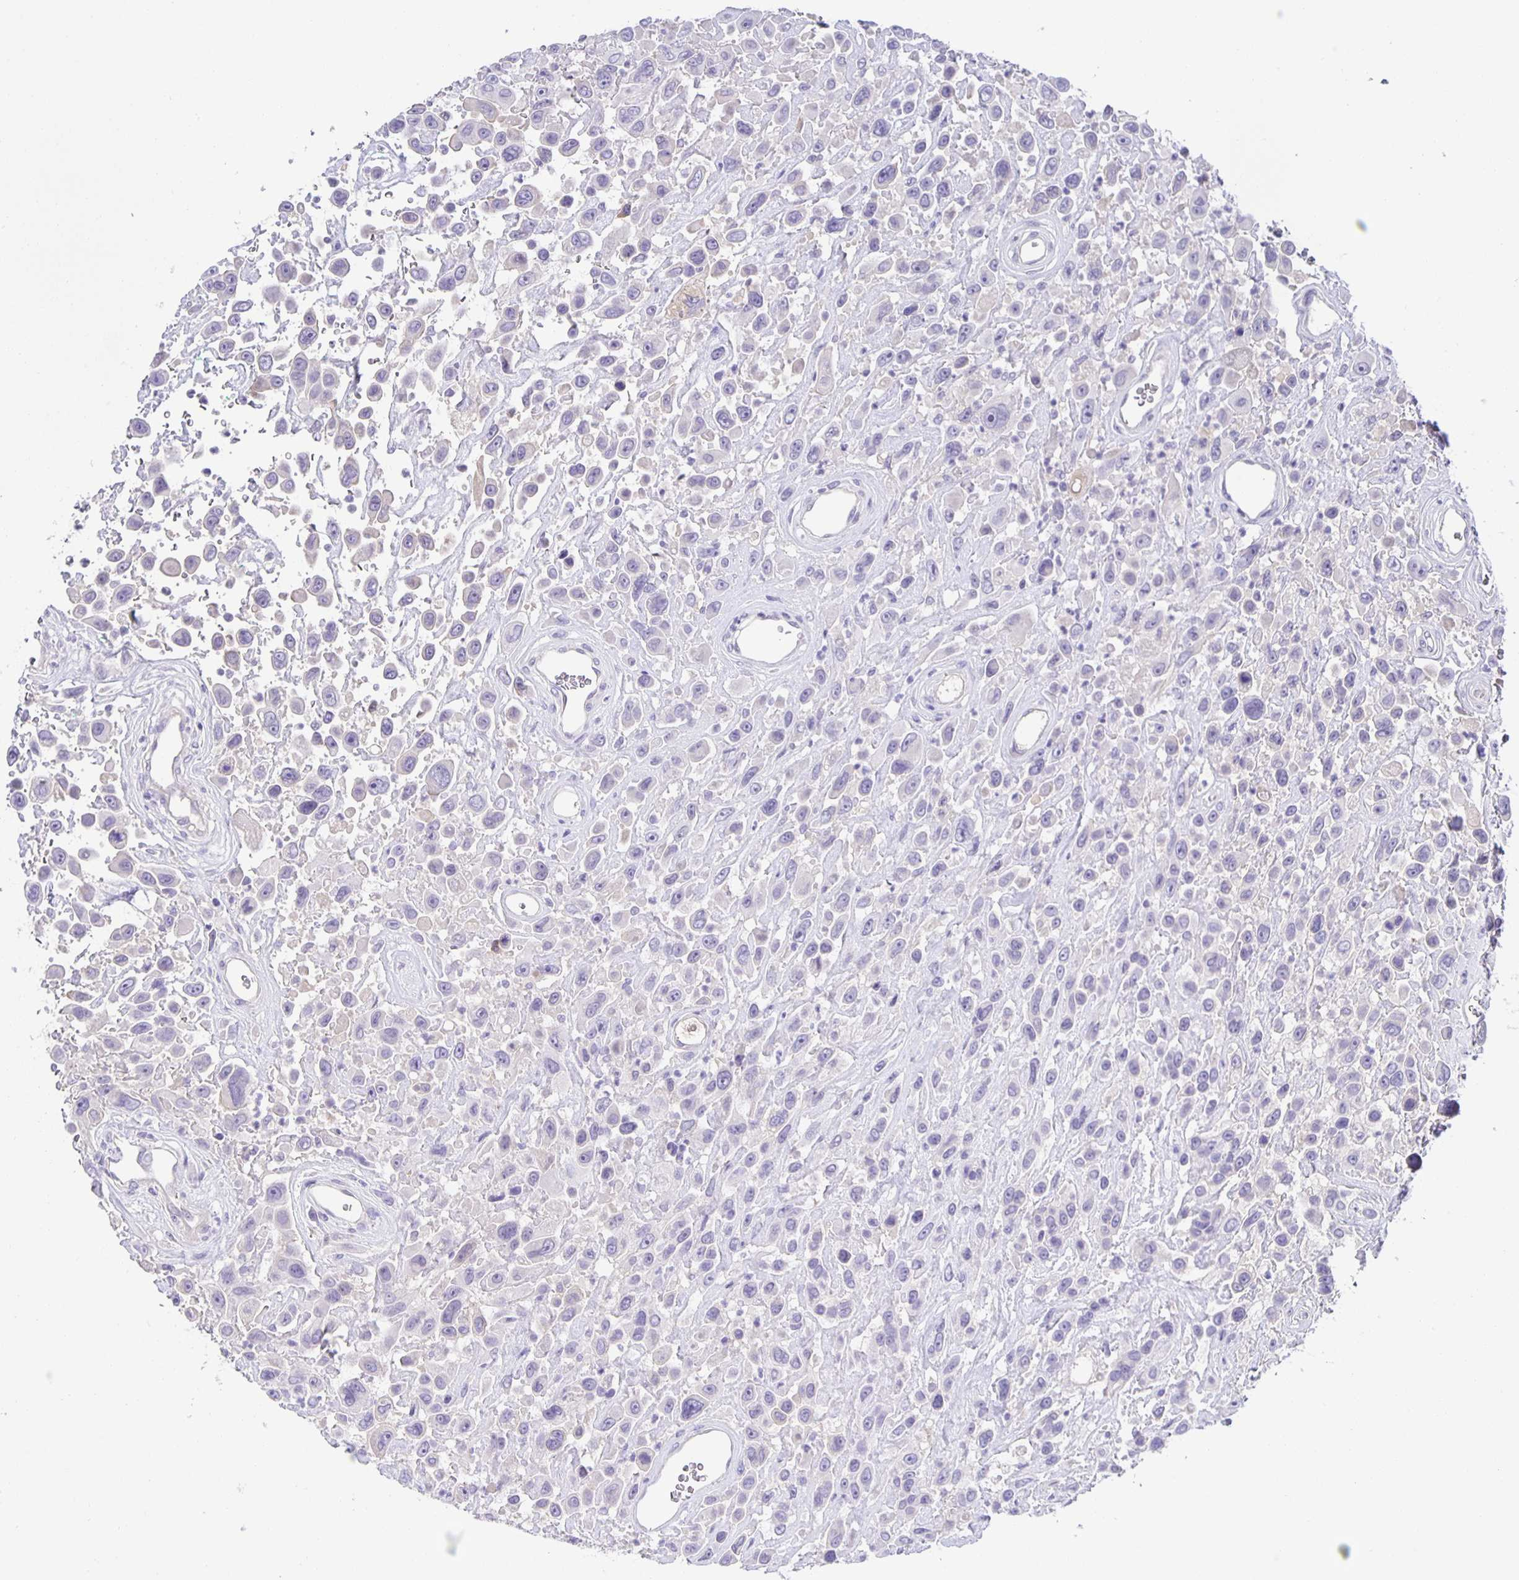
{"staining": {"intensity": "negative", "quantity": "none", "location": "none"}, "tissue": "urothelial cancer", "cell_type": "Tumor cells", "image_type": "cancer", "snomed": [{"axis": "morphology", "description": "Urothelial carcinoma, High grade"}, {"axis": "topography", "description": "Urinary bladder"}], "caption": "Urothelial cancer was stained to show a protein in brown. There is no significant positivity in tumor cells. (DAB immunohistochemistry visualized using brightfield microscopy, high magnification).", "gene": "PTPN3", "patient": {"sex": "male", "age": 53}}